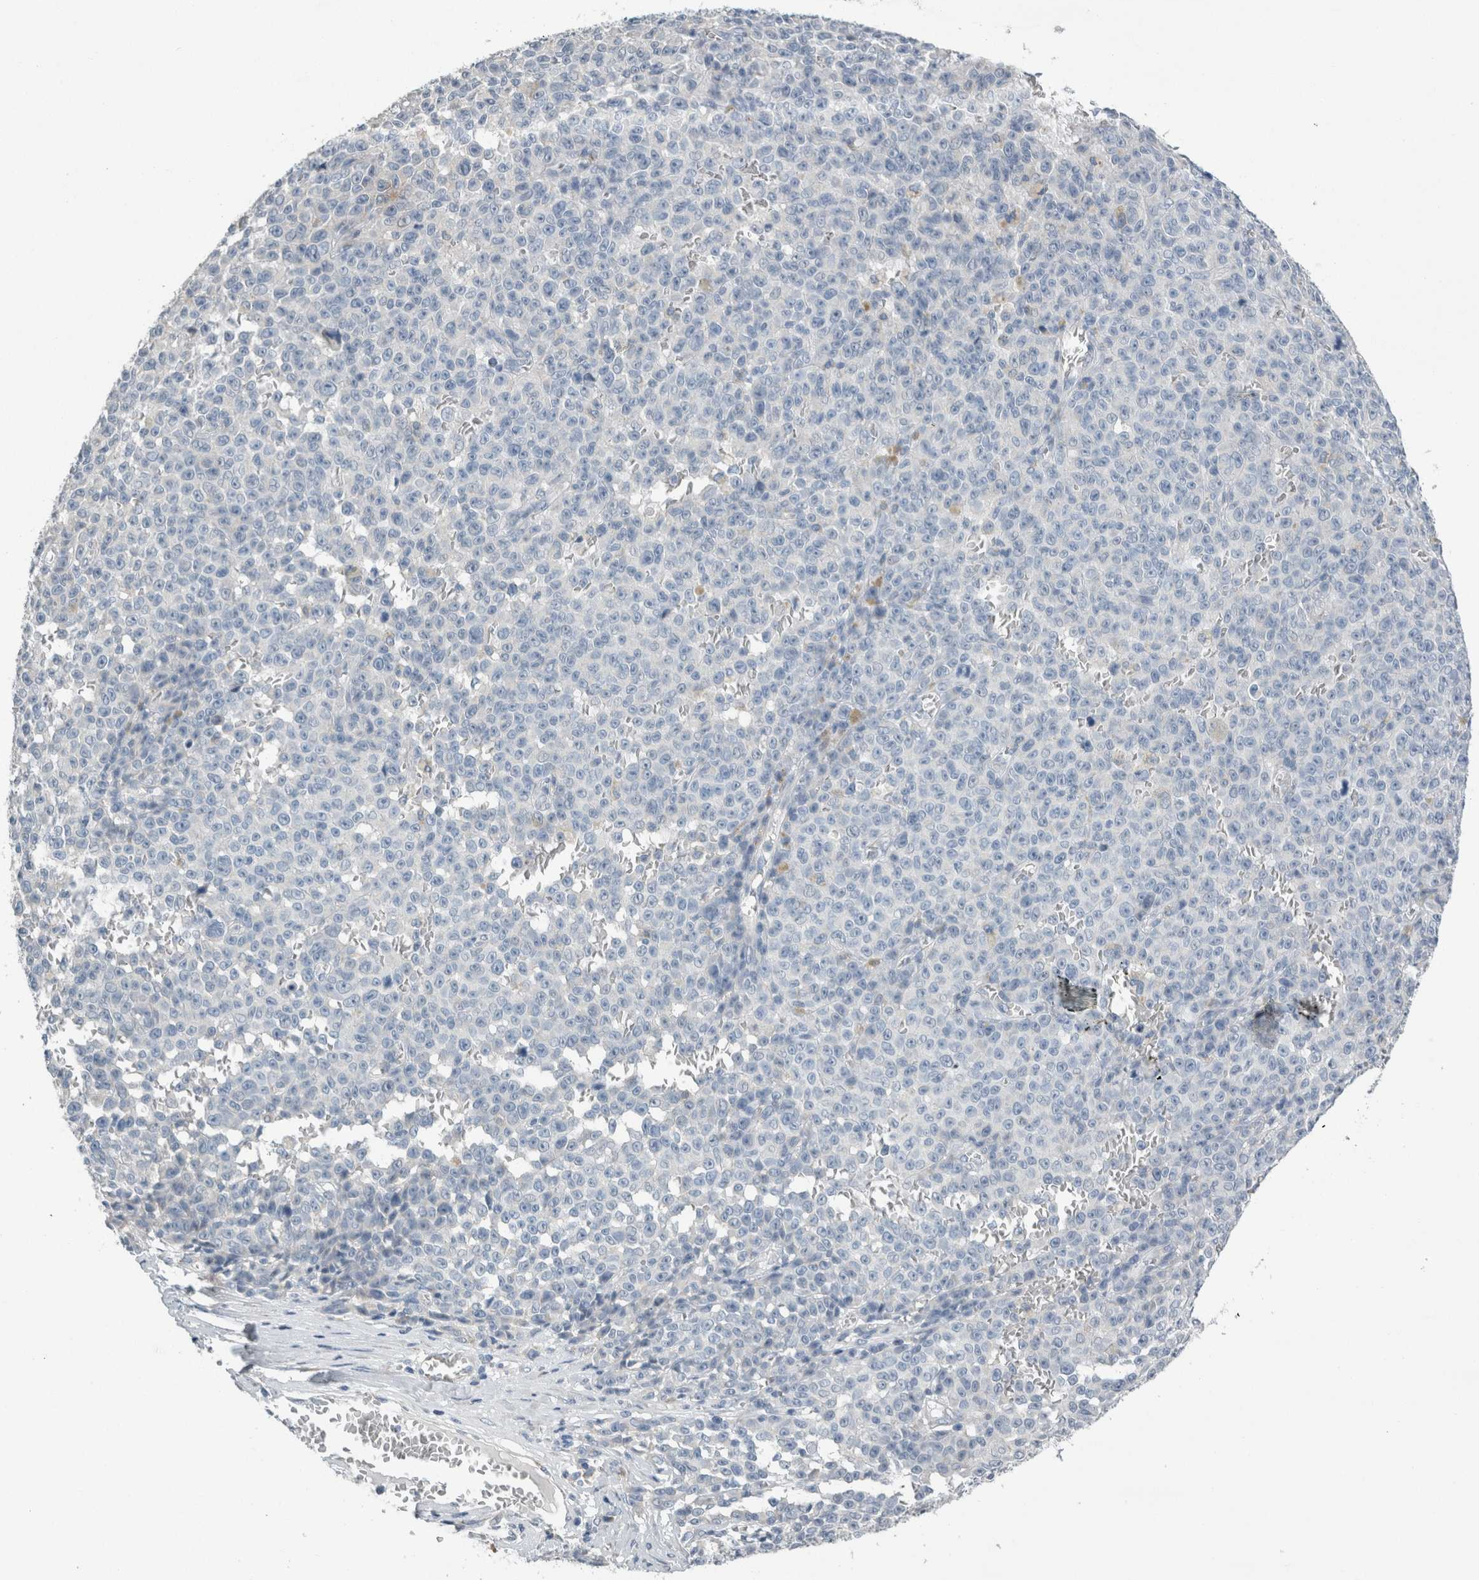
{"staining": {"intensity": "negative", "quantity": "none", "location": "none"}, "tissue": "melanoma", "cell_type": "Tumor cells", "image_type": "cancer", "snomed": [{"axis": "morphology", "description": "Malignant melanoma, NOS"}, {"axis": "topography", "description": "Skin"}], "caption": "Malignant melanoma stained for a protein using IHC shows no positivity tumor cells.", "gene": "NEFM", "patient": {"sex": "female", "age": 82}}